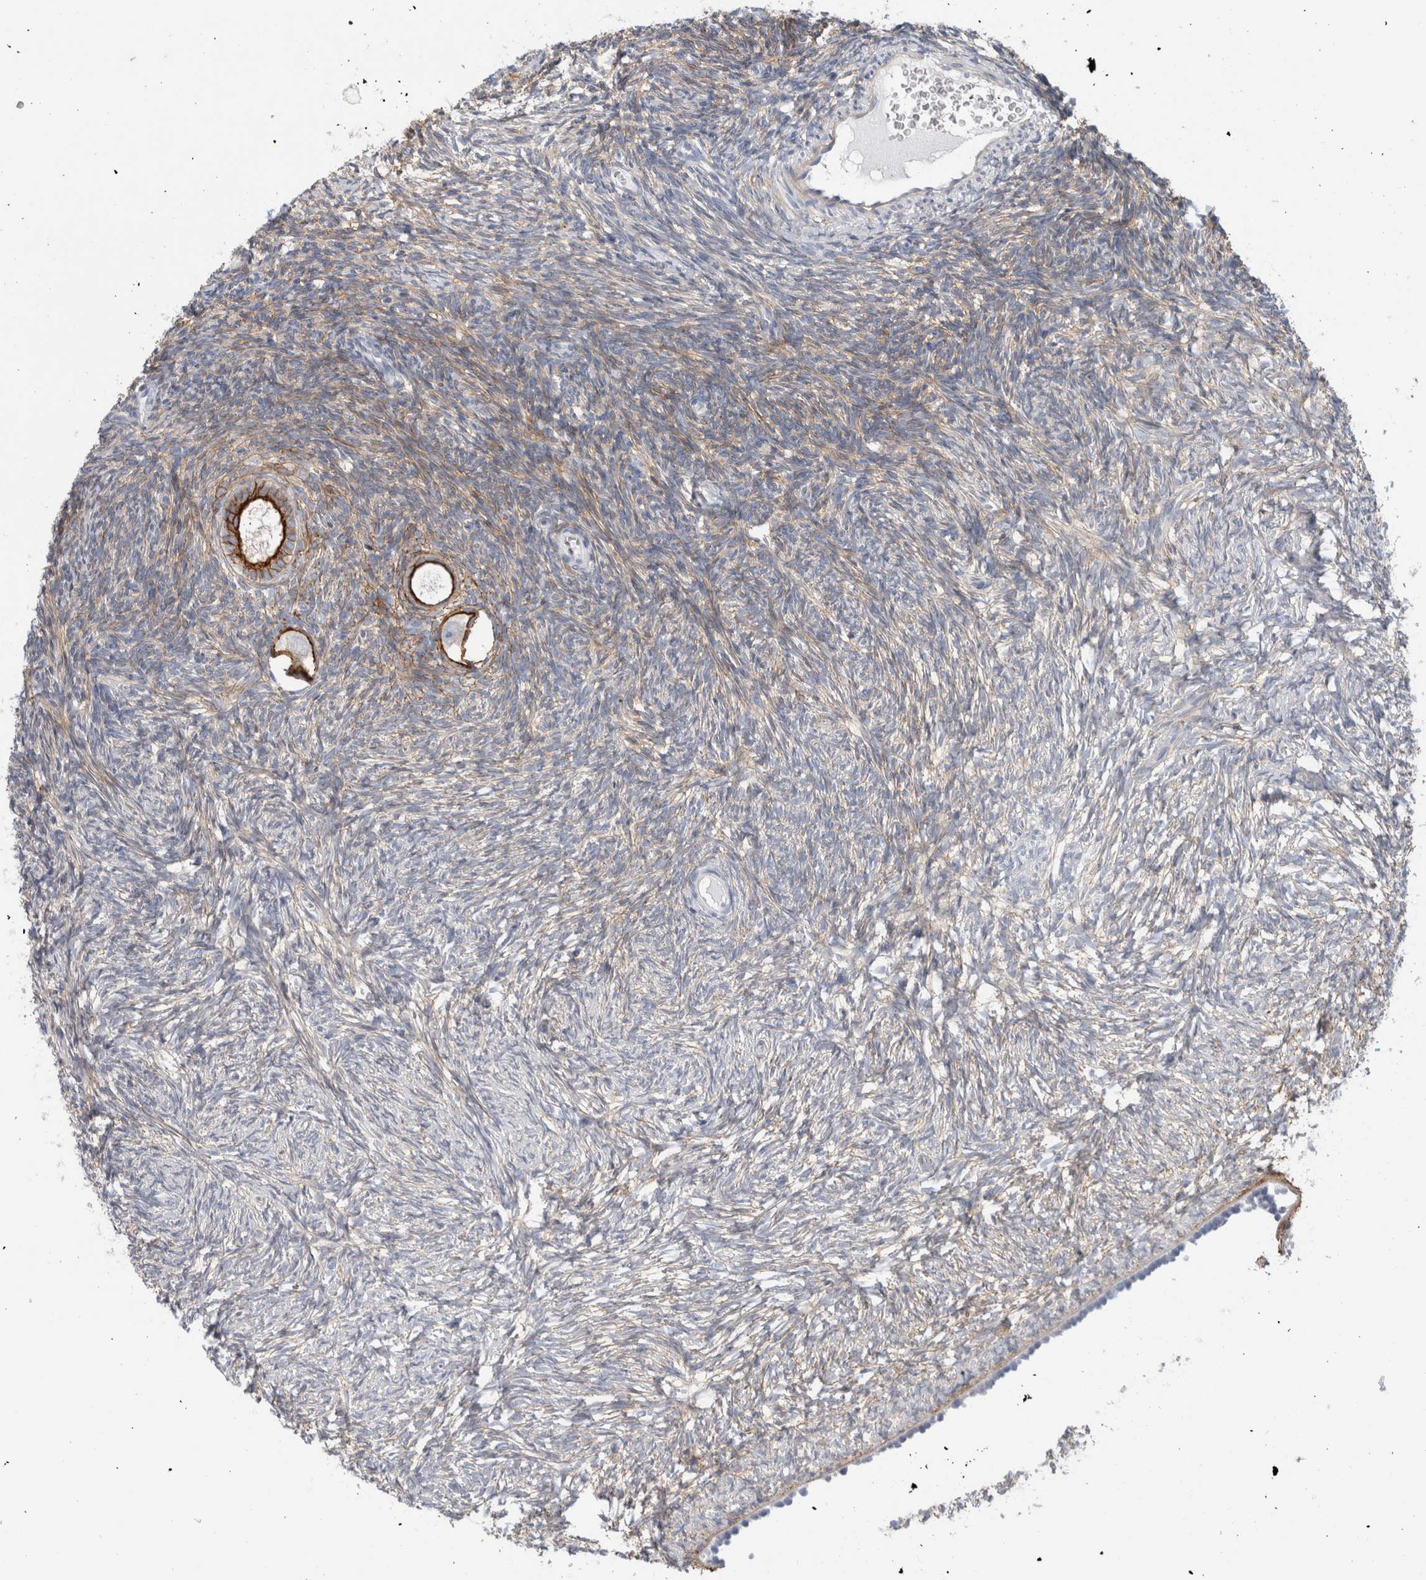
{"staining": {"intensity": "strong", "quantity": ">75%", "location": "cytoplasmic/membranous"}, "tissue": "ovary", "cell_type": "Follicle cells", "image_type": "normal", "snomed": [{"axis": "morphology", "description": "Normal tissue, NOS"}, {"axis": "topography", "description": "Ovary"}], "caption": "A brown stain labels strong cytoplasmic/membranous expression of a protein in follicle cells of benign human ovary. The protein is shown in brown color, while the nuclei are stained blue.", "gene": "CD55", "patient": {"sex": "female", "age": 34}}